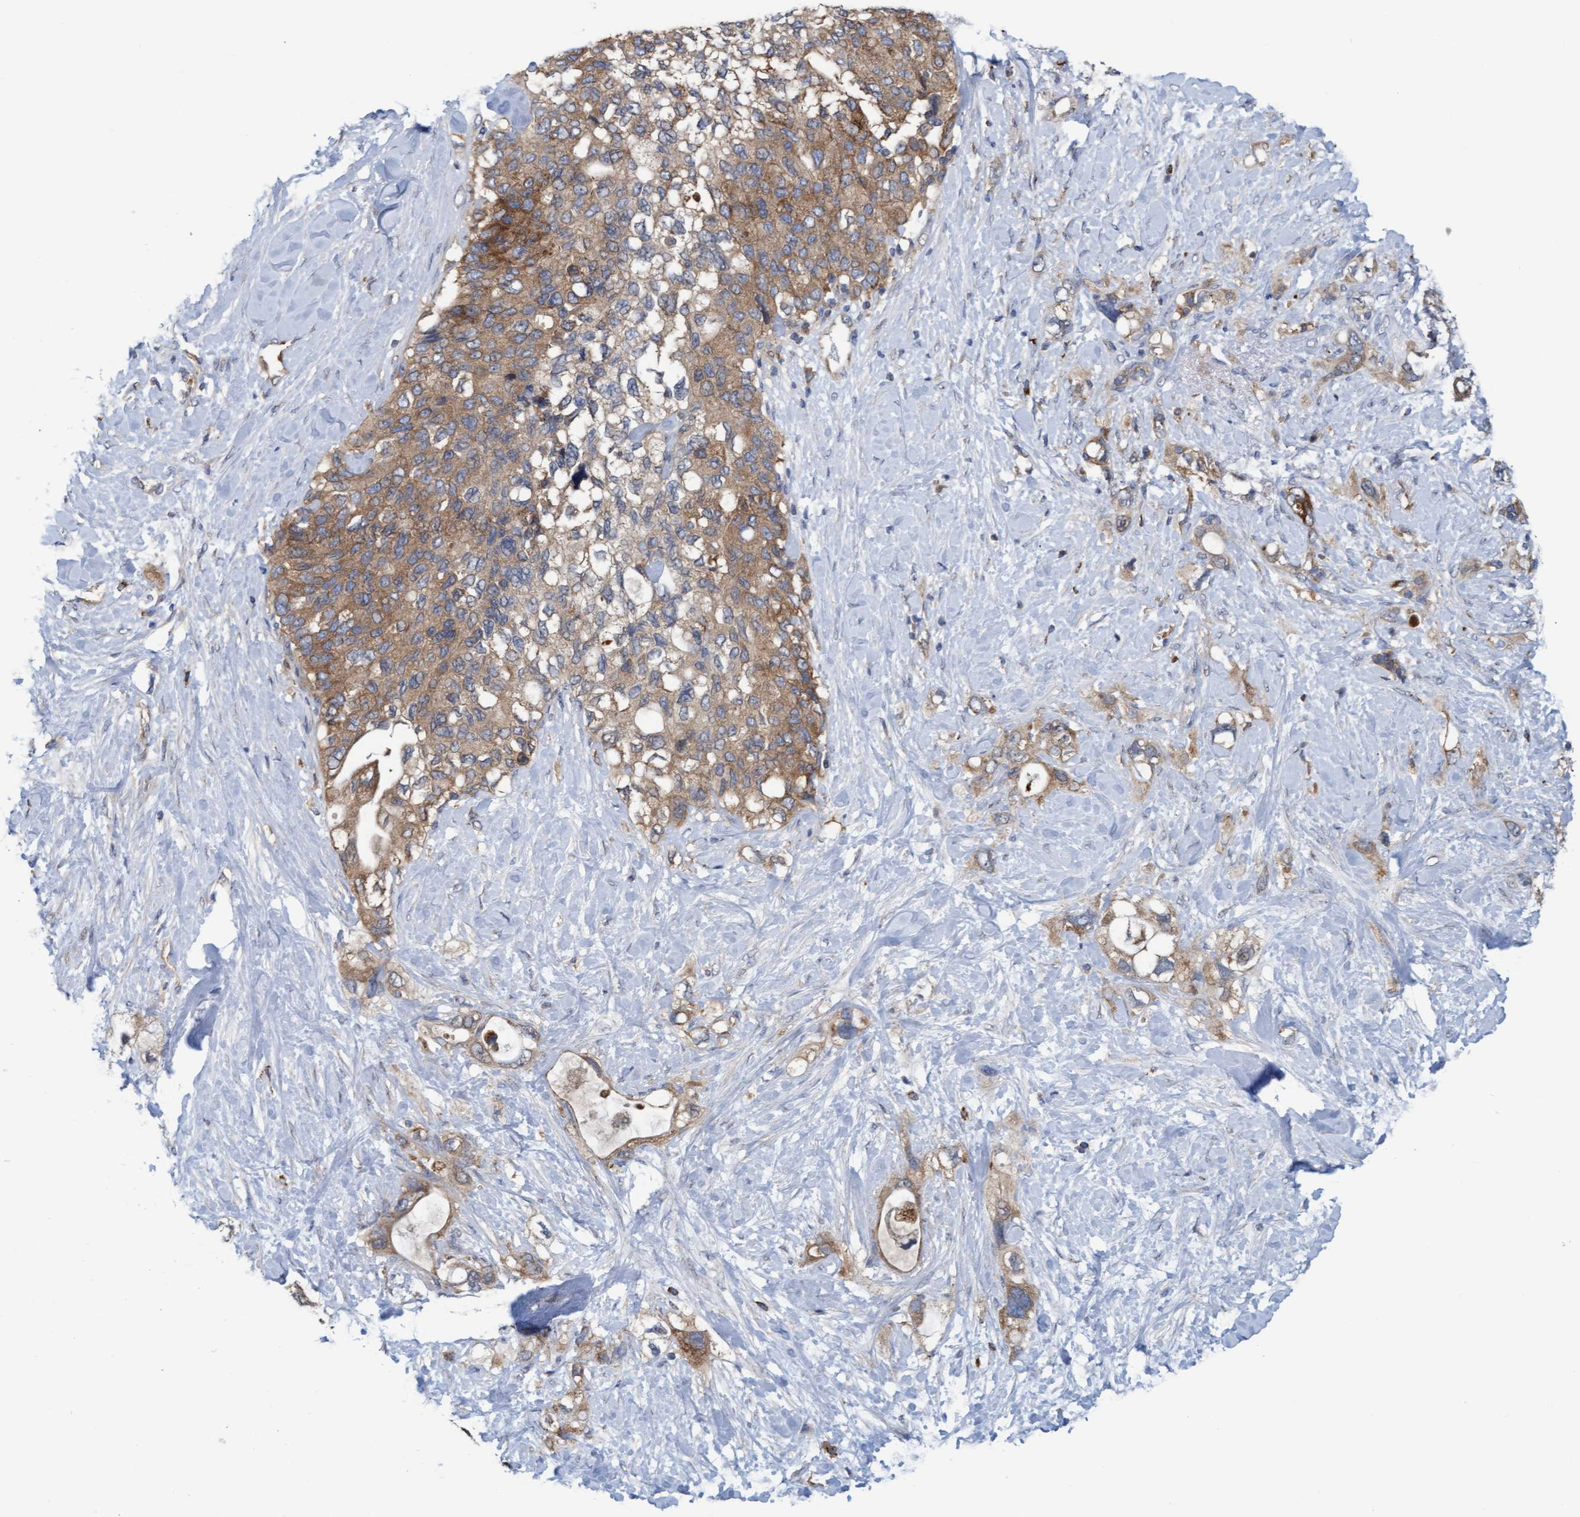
{"staining": {"intensity": "moderate", "quantity": ">75%", "location": "cytoplasmic/membranous"}, "tissue": "pancreatic cancer", "cell_type": "Tumor cells", "image_type": "cancer", "snomed": [{"axis": "morphology", "description": "Adenocarcinoma, NOS"}, {"axis": "topography", "description": "Pancreas"}], "caption": "This is an image of IHC staining of pancreatic cancer, which shows moderate staining in the cytoplasmic/membranous of tumor cells.", "gene": "LRSAM1", "patient": {"sex": "female", "age": 56}}